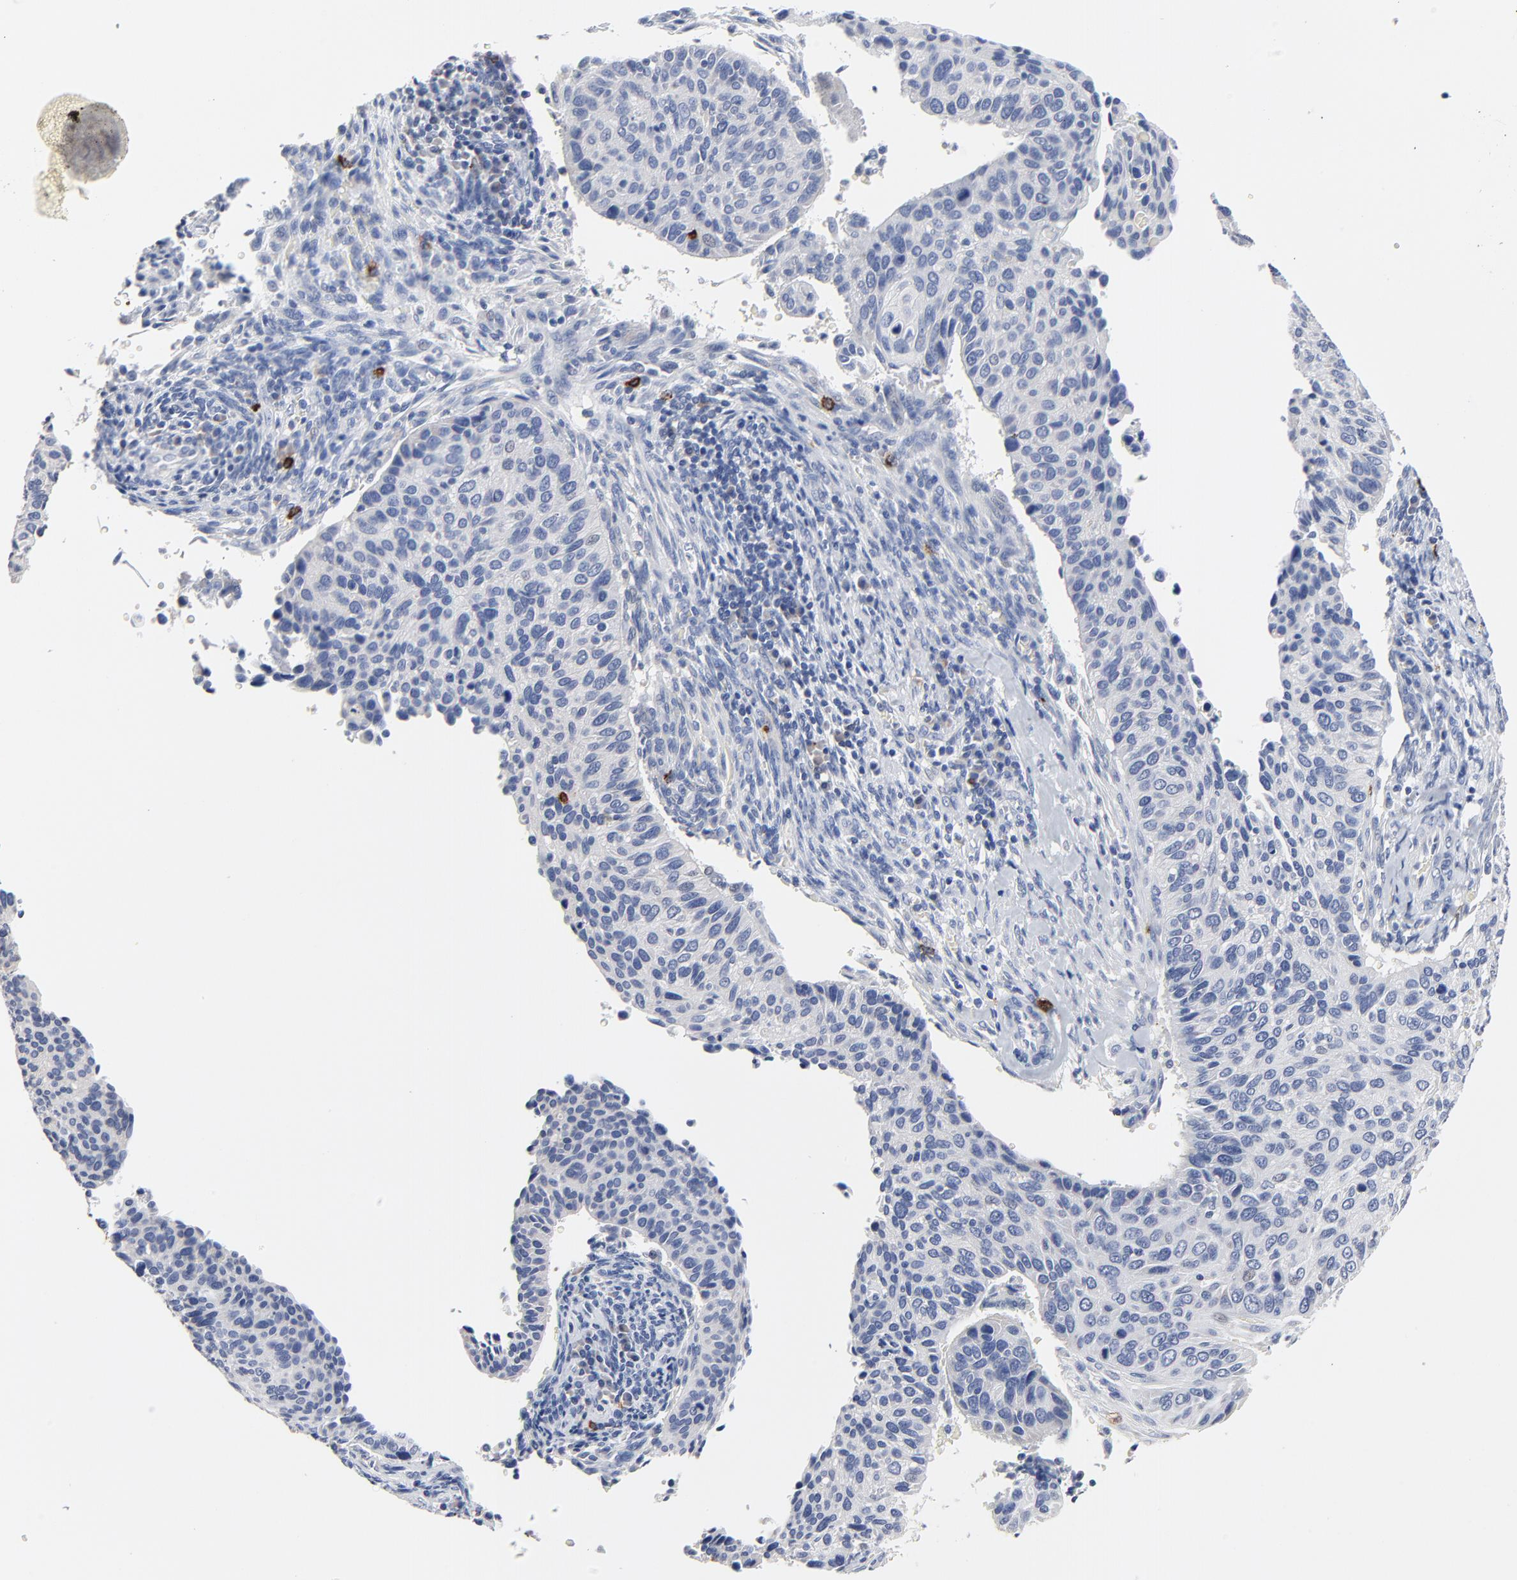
{"staining": {"intensity": "negative", "quantity": "none", "location": "none"}, "tissue": "cervical cancer", "cell_type": "Tumor cells", "image_type": "cancer", "snomed": [{"axis": "morphology", "description": "Adenocarcinoma, NOS"}, {"axis": "topography", "description": "Cervix"}], "caption": "Tumor cells show no significant protein positivity in cervical cancer (adenocarcinoma).", "gene": "FBXL5", "patient": {"sex": "female", "age": 29}}